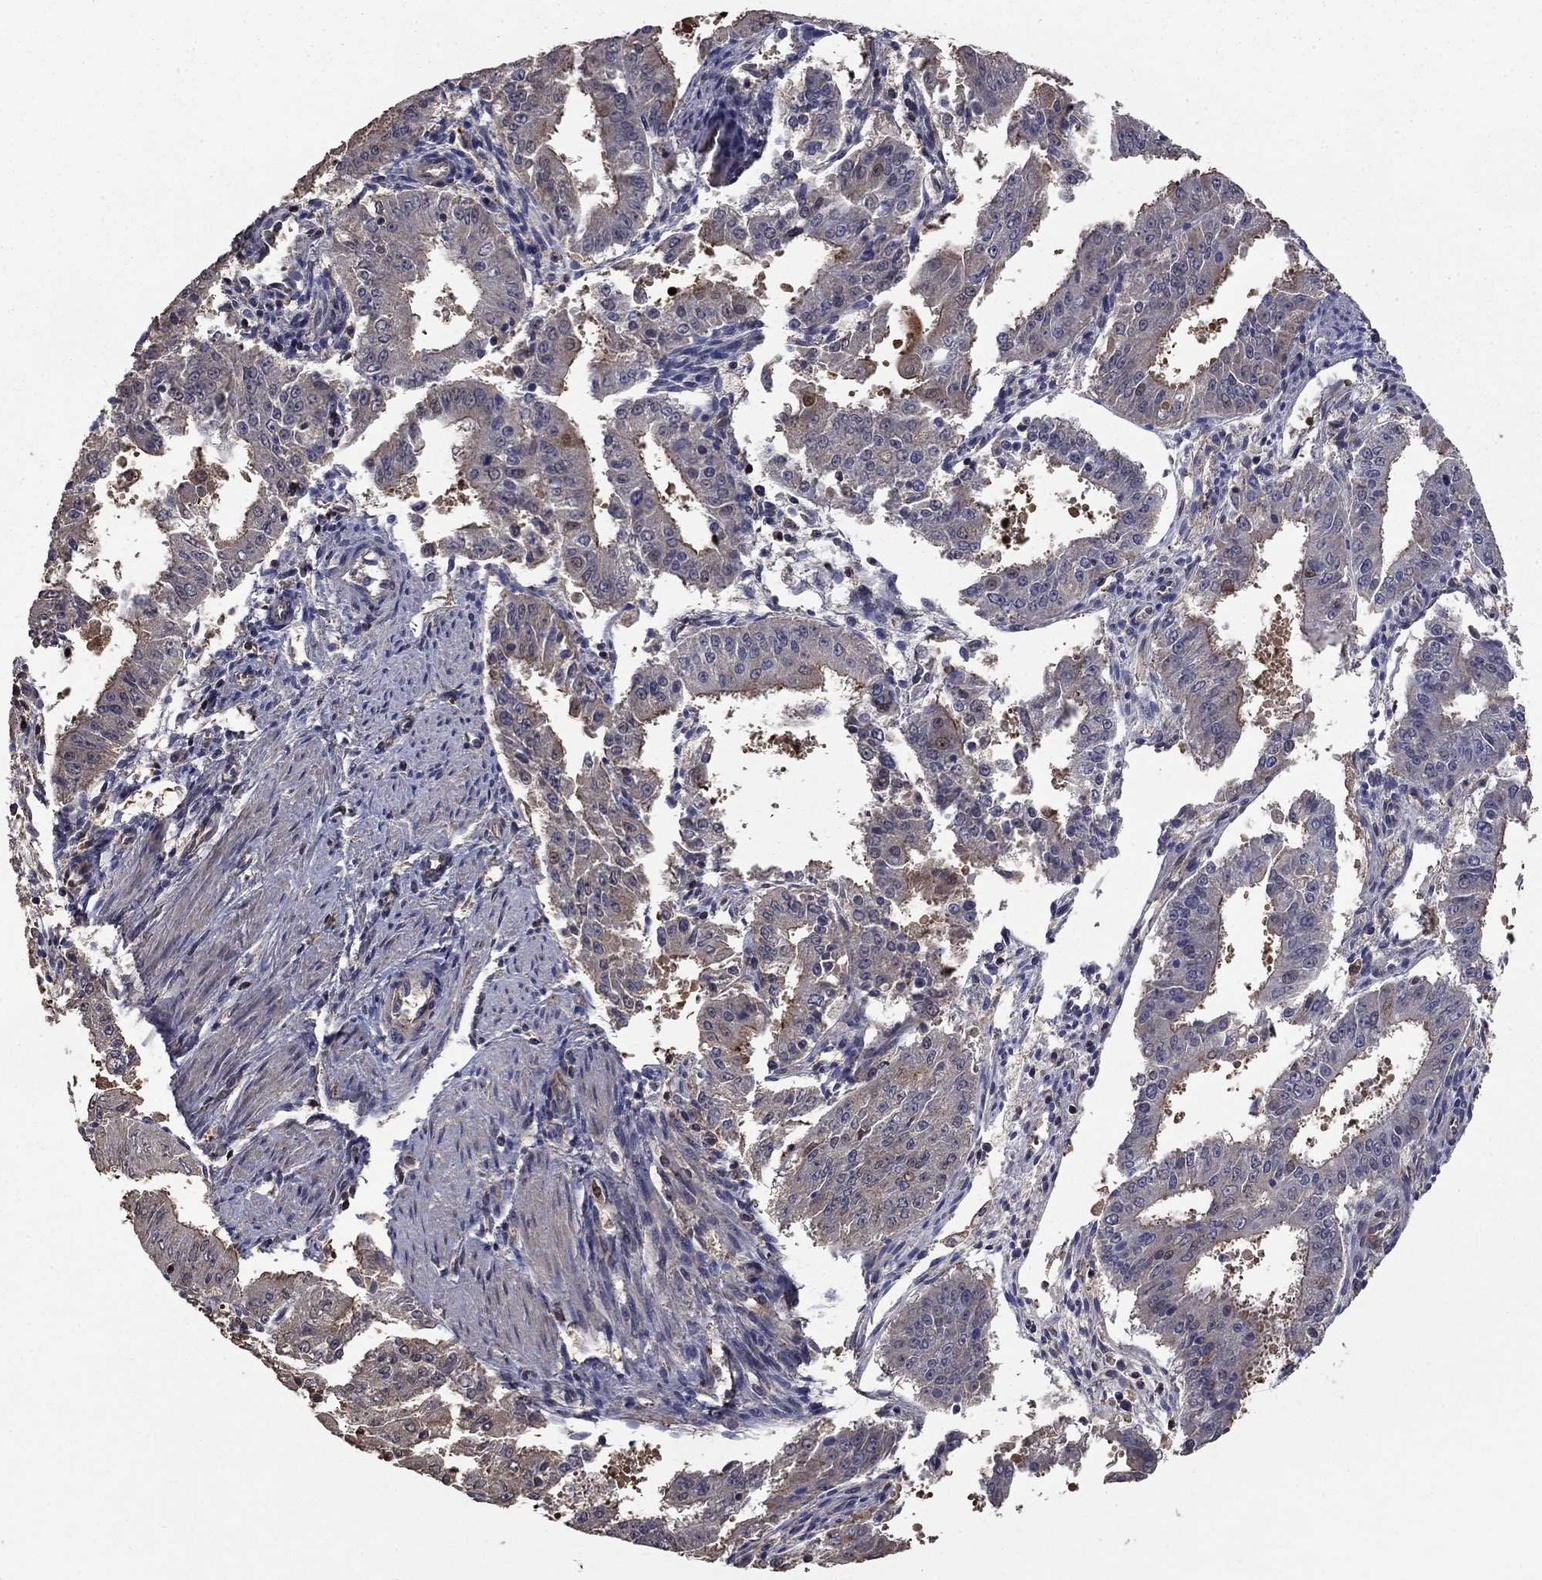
{"staining": {"intensity": "weak", "quantity": "<25%", "location": "cytoplasmic/membranous"}, "tissue": "ovarian cancer", "cell_type": "Tumor cells", "image_type": "cancer", "snomed": [{"axis": "morphology", "description": "Carcinoma, endometroid"}, {"axis": "topography", "description": "Ovary"}], "caption": "IHC image of neoplastic tissue: ovarian cancer stained with DAB (3,3'-diaminobenzidine) demonstrates no significant protein expression in tumor cells. The staining is performed using DAB (3,3'-diaminobenzidine) brown chromogen with nuclei counter-stained in using hematoxylin.", "gene": "DVL1", "patient": {"sex": "female", "age": 42}}